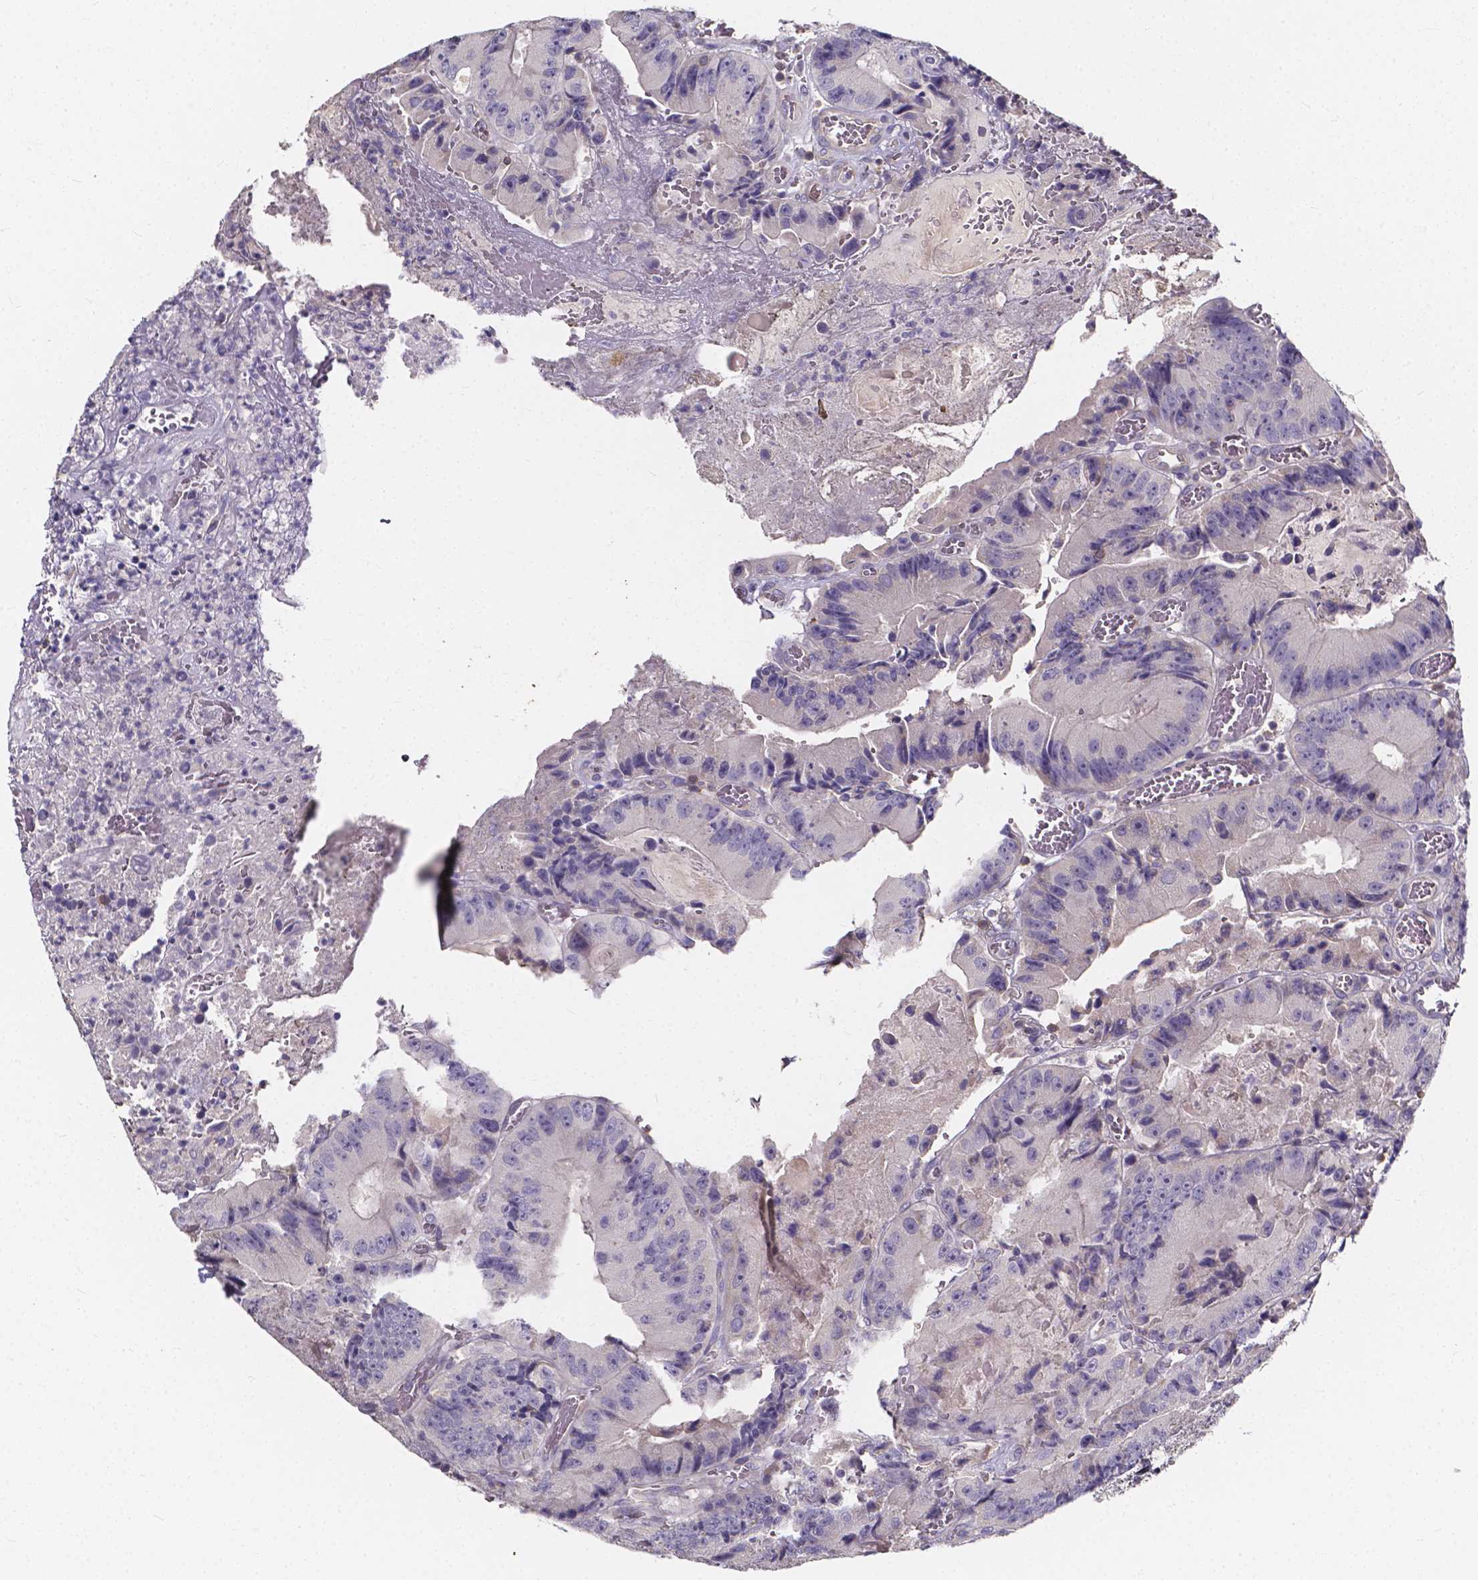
{"staining": {"intensity": "negative", "quantity": "none", "location": "none"}, "tissue": "colorectal cancer", "cell_type": "Tumor cells", "image_type": "cancer", "snomed": [{"axis": "morphology", "description": "Adenocarcinoma, NOS"}, {"axis": "topography", "description": "Colon"}], "caption": "This is an IHC histopathology image of human colorectal adenocarcinoma. There is no staining in tumor cells.", "gene": "THEMIS", "patient": {"sex": "female", "age": 86}}